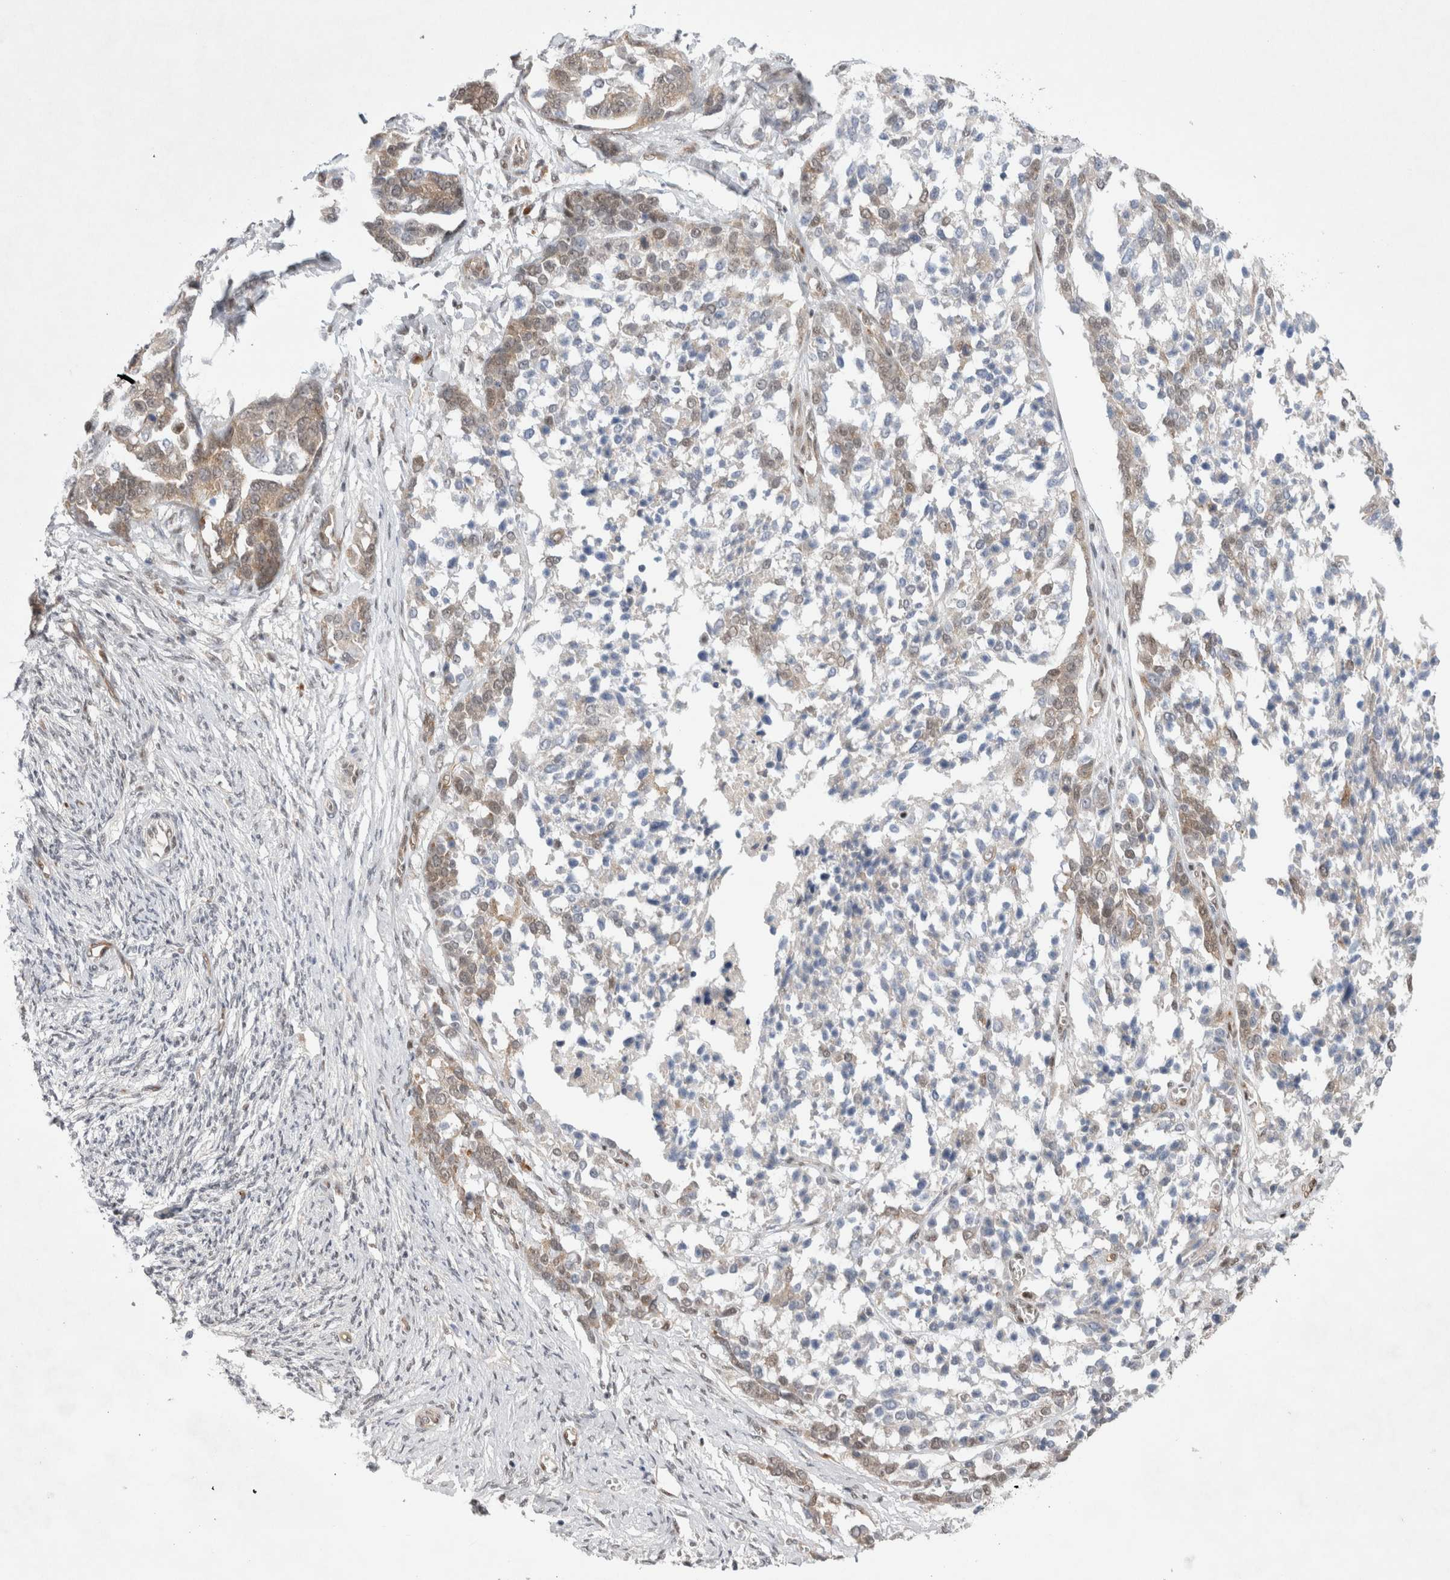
{"staining": {"intensity": "weak", "quantity": "25%-75%", "location": "cytoplasmic/membranous,nuclear"}, "tissue": "ovarian cancer", "cell_type": "Tumor cells", "image_type": "cancer", "snomed": [{"axis": "morphology", "description": "Cystadenocarcinoma, serous, NOS"}, {"axis": "topography", "description": "Ovary"}], "caption": "A high-resolution image shows immunohistochemistry staining of ovarian cancer, which displays weak cytoplasmic/membranous and nuclear staining in approximately 25%-75% of tumor cells. Nuclei are stained in blue.", "gene": "WIPF2", "patient": {"sex": "female", "age": 44}}